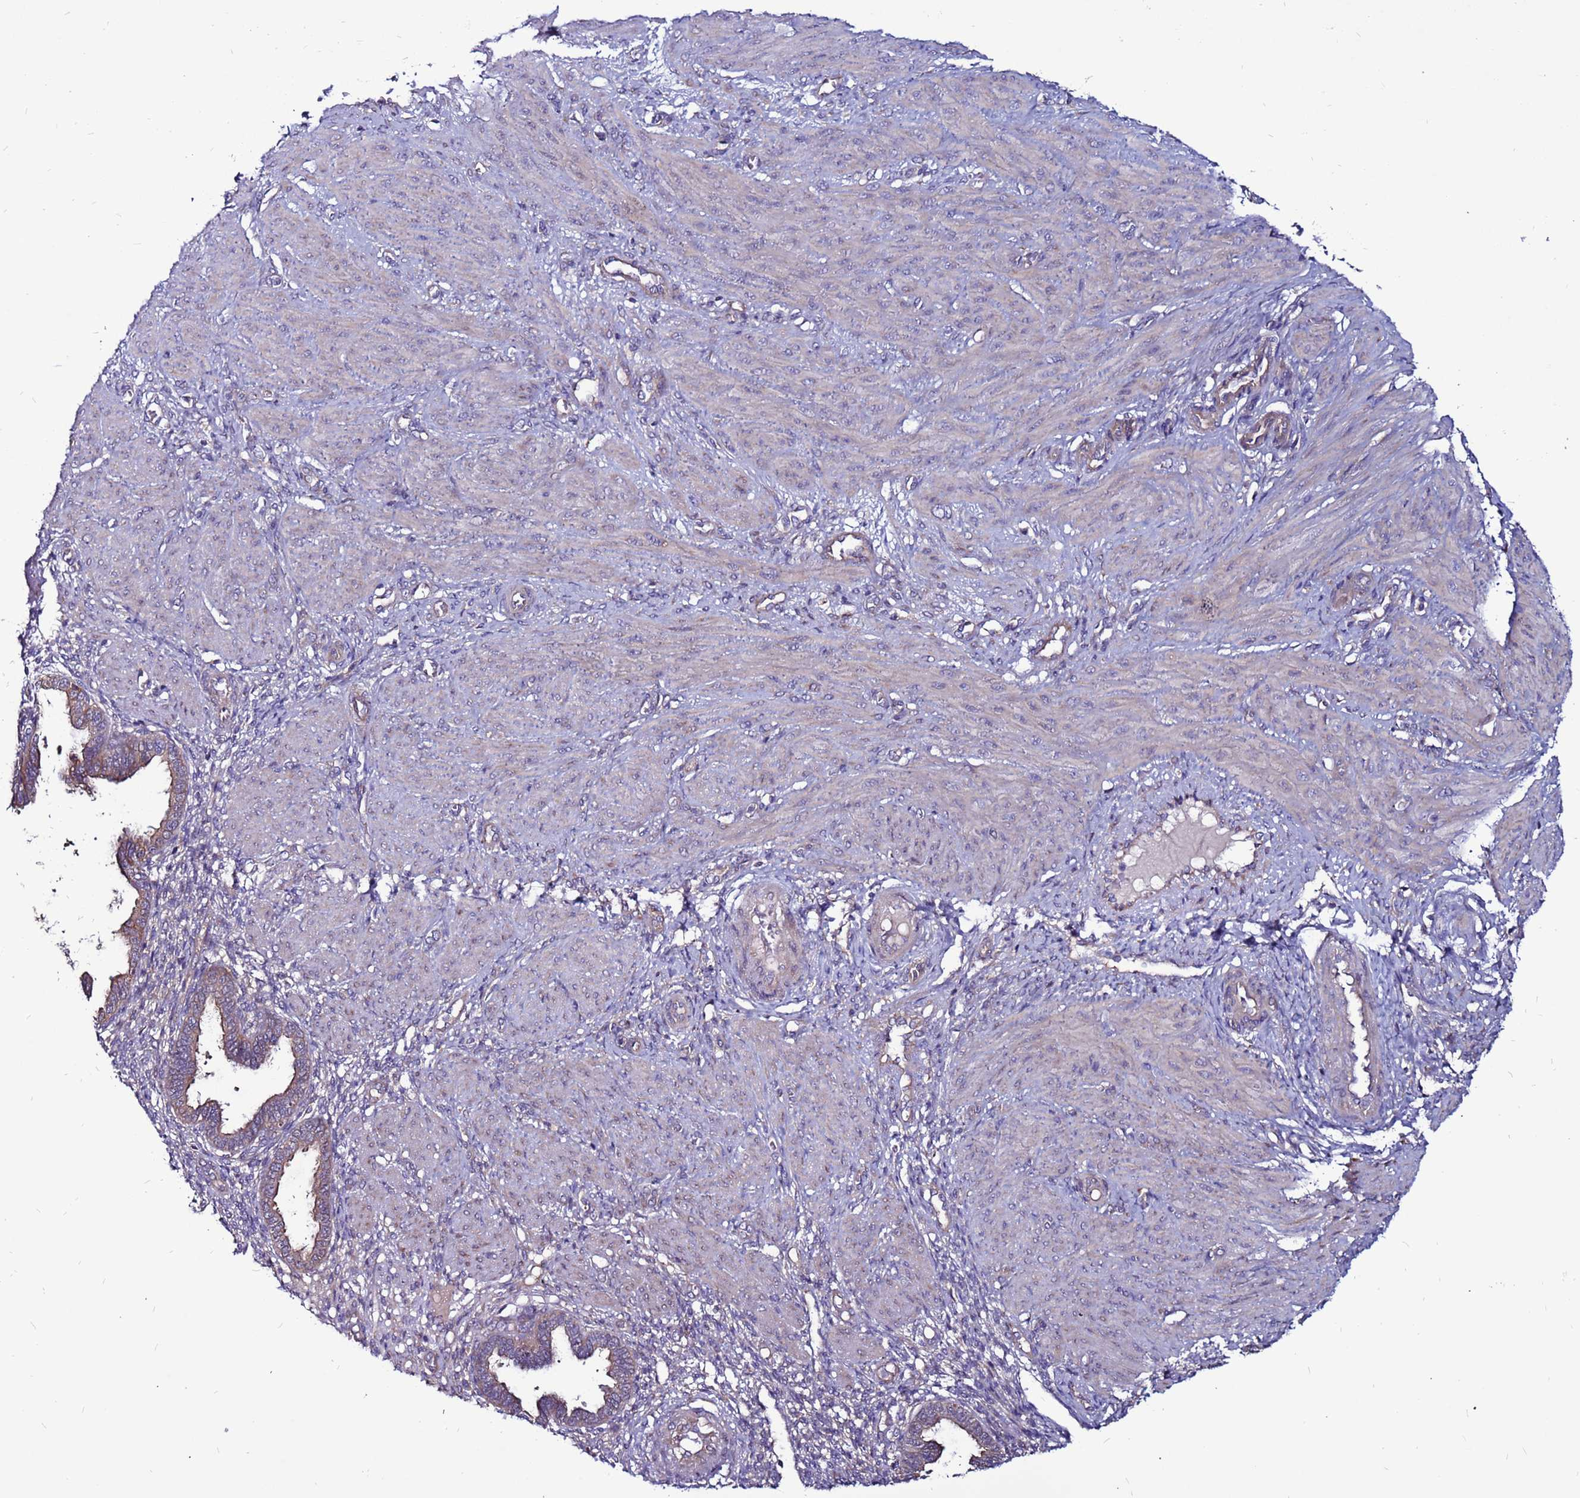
{"staining": {"intensity": "negative", "quantity": "none", "location": "none"}, "tissue": "endometrium", "cell_type": "Cells in endometrial stroma", "image_type": "normal", "snomed": [{"axis": "morphology", "description": "Normal tissue, NOS"}, {"axis": "topography", "description": "Endometrium"}], "caption": "Immunohistochemistry (IHC) of normal human endometrium exhibits no staining in cells in endometrial stroma. (Stains: DAB immunohistochemistry with hematoxylin counter stain, Microscopy: brightfield microscopy at high magnification).", "gene": "GPN3", "patient": {"sex": "female", "age": 33}}